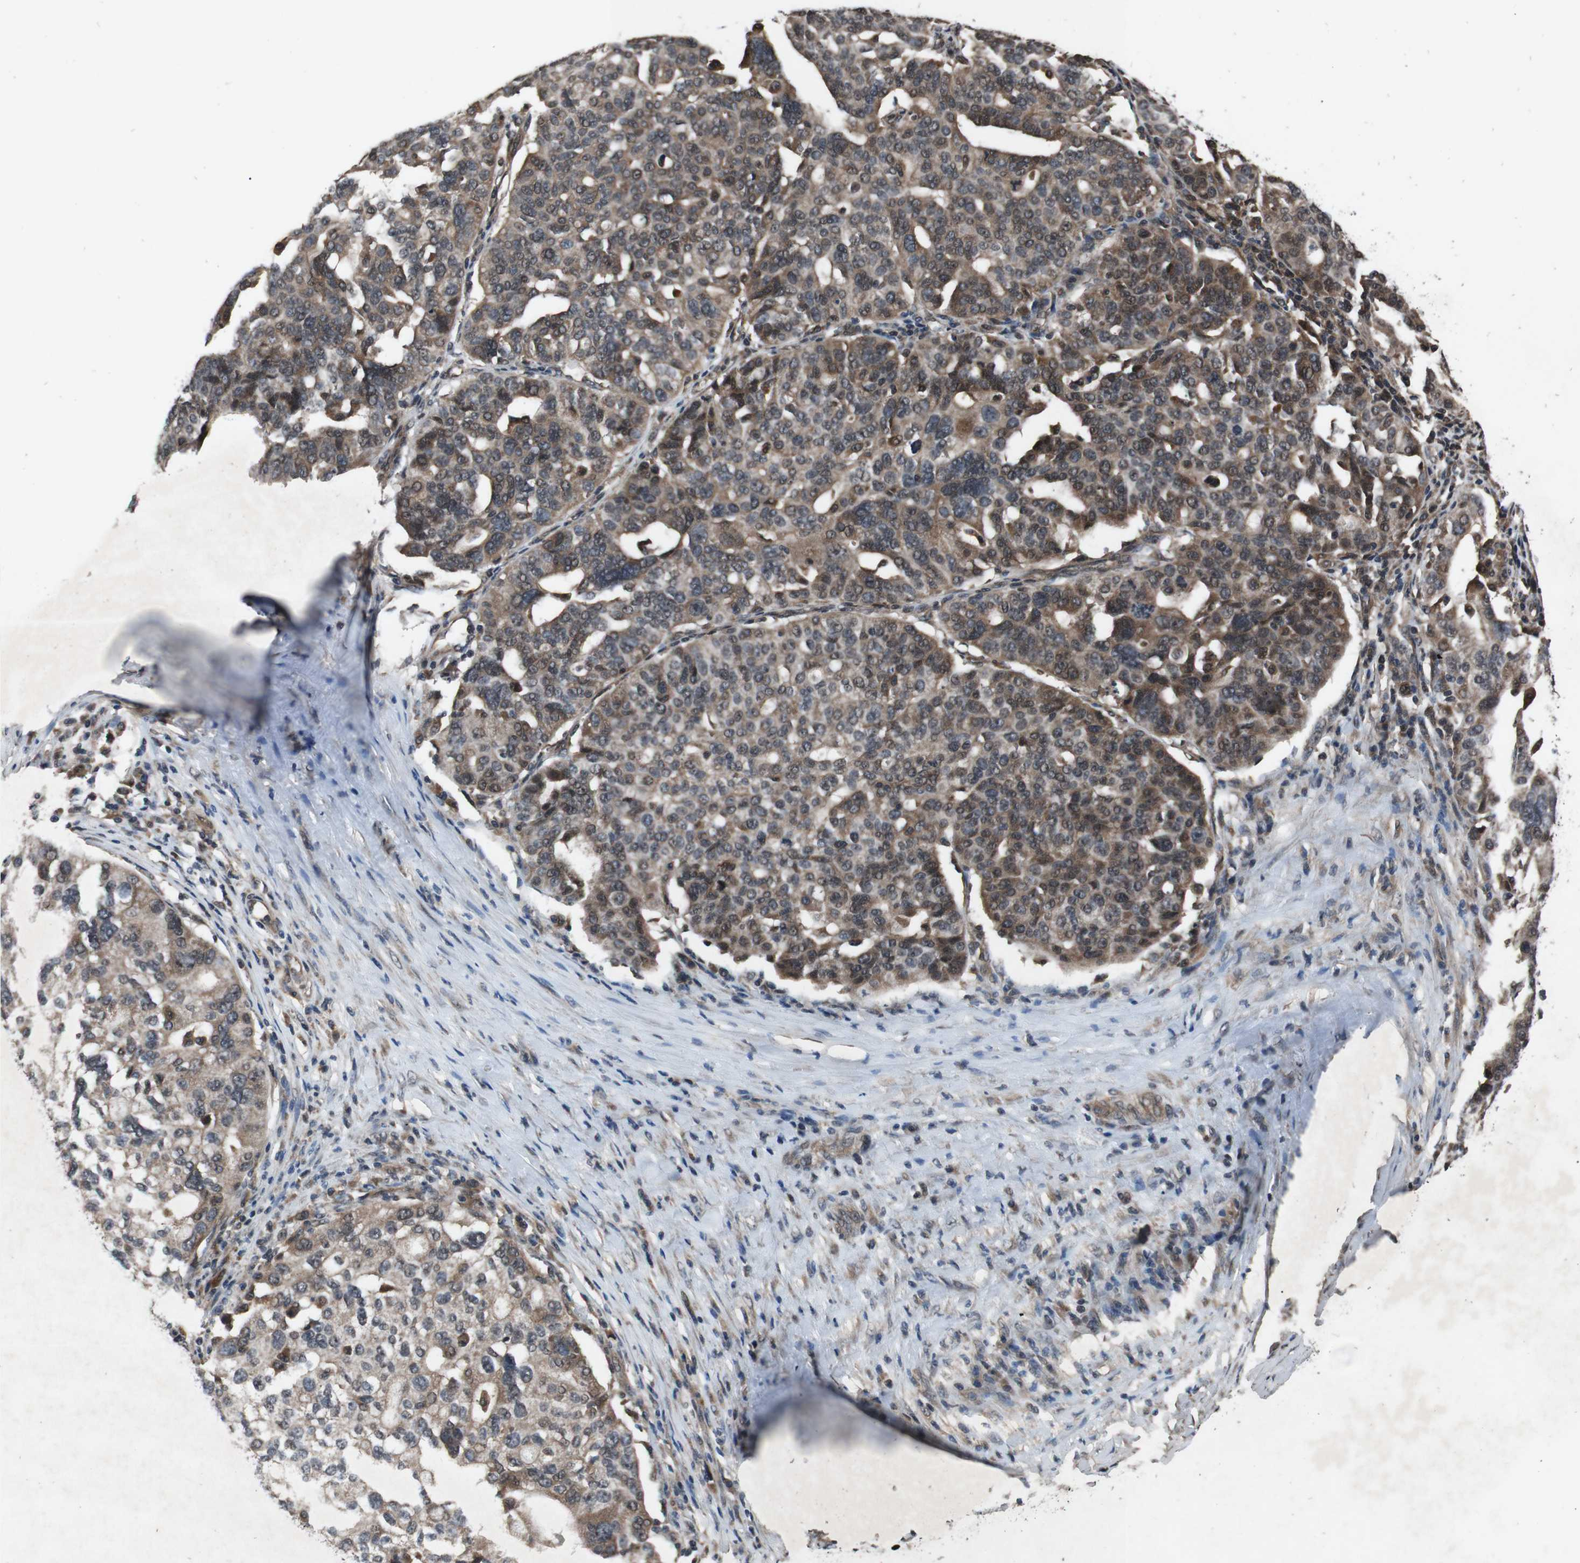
{"staining": {"intensity": "moderate", "quantity": ">75%", "location": "cytoplasmic/membranous"}, "tissue": "ovarian cancer", "cell_type": "Tumor cells", "image_type": "cancer", "snomed": [{"axis": "morphology", "description": "Cystadenocarcinoma, serous, NOS"}, {"axis": "topography", "description": "Ovary"}], "caption": "Immunohistochemistry histopathology image of neoplastic tissue: human ovarian serous cystadenocarcinoma stained using IHC exhibits medium levels of moderate protein expression localized specifically in the cytoplasmic/membranous of tumor cells, appearing as a cytoplasmic/membranous brown color.", "gene": "SOCS1", "patient": {"sex": "female", "age": 59}}